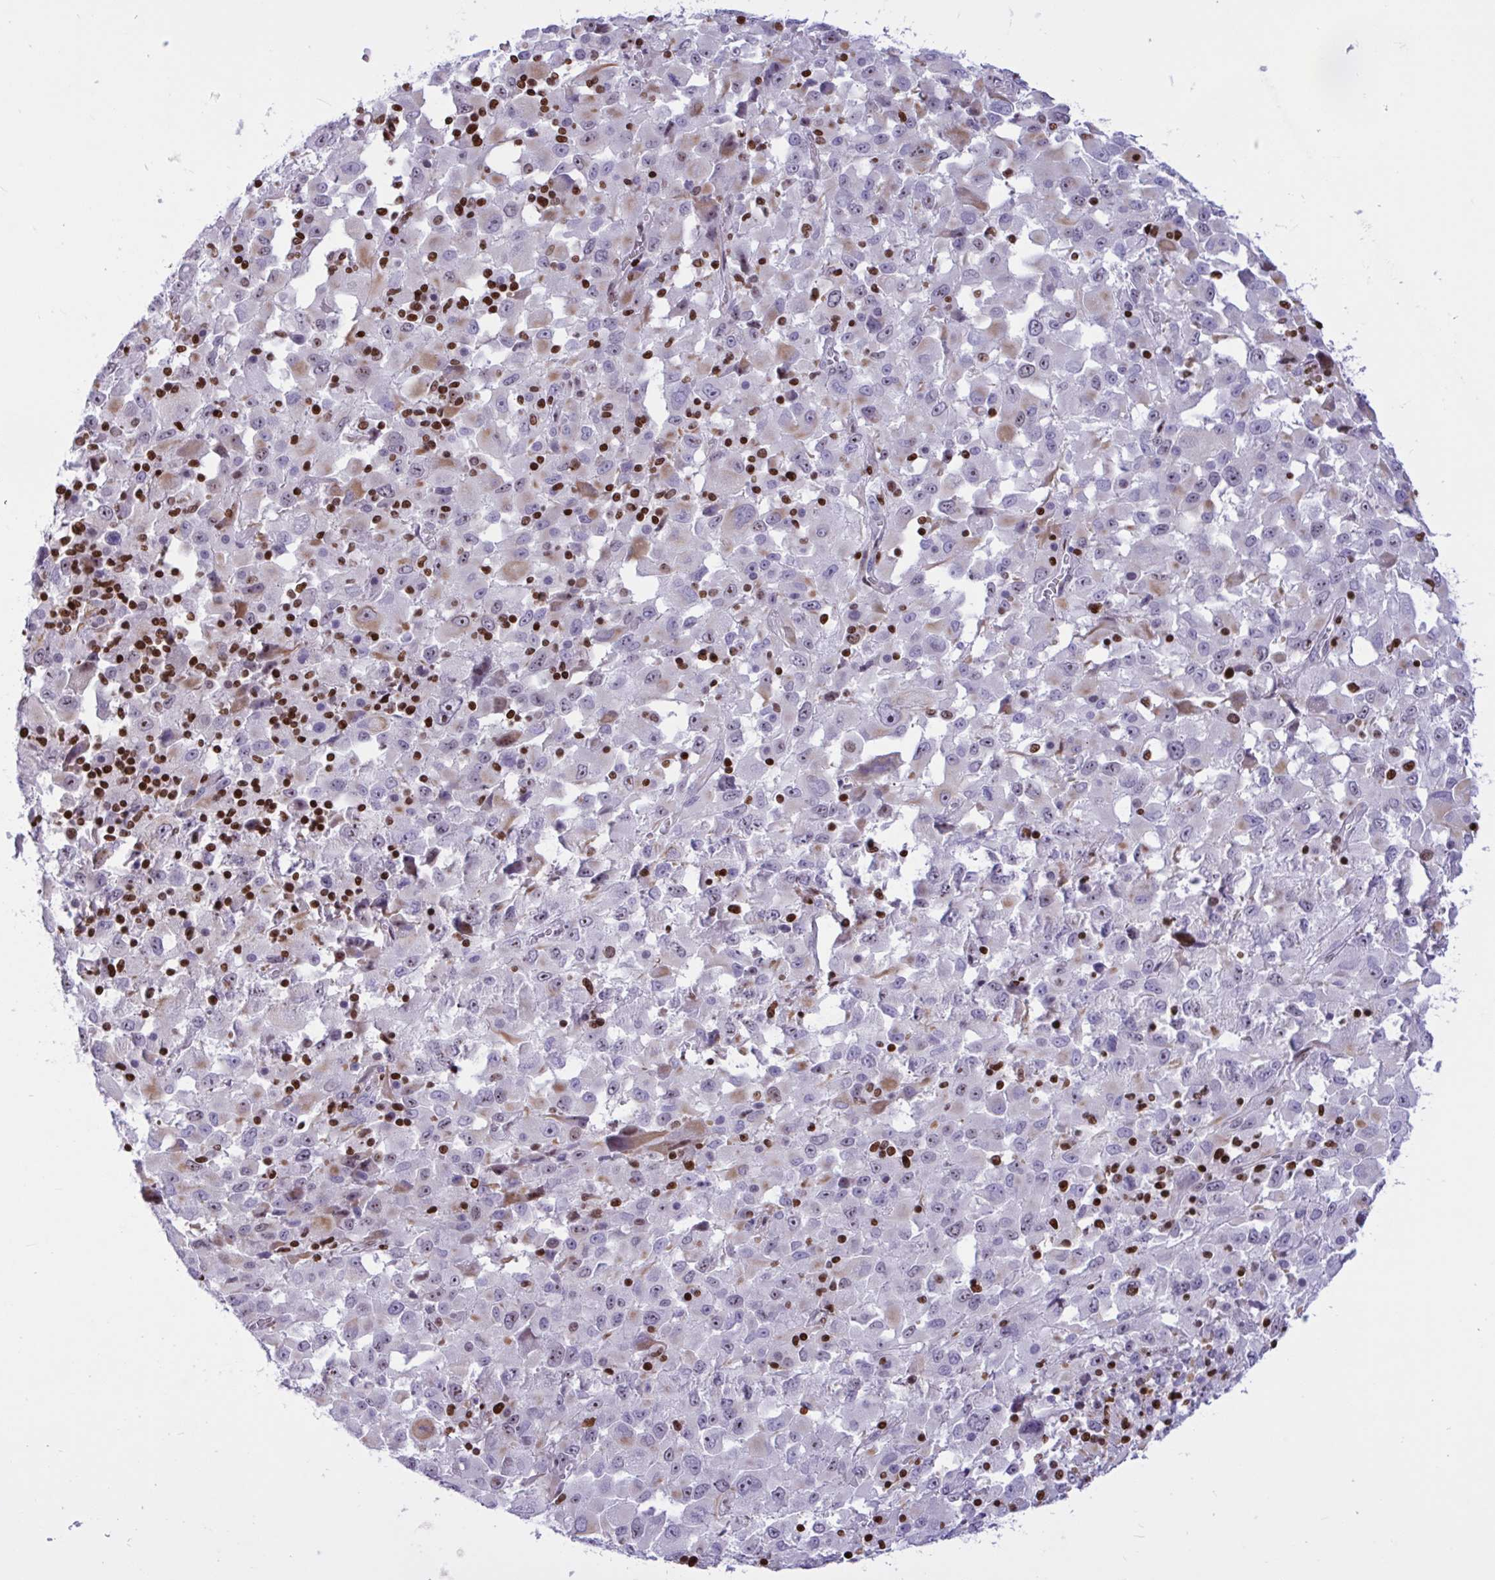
{"staining": {"intensity": "weak", "quantity": "<25%", "location": "cytoplasmic/membranous"}, "tissue": "melanoma", "cell_type": "Tumor cells", "image_type": "cancer", "snomed": [{"axis": "morphology", "description": "Malignant melanoma, Metastatic site"}, {"axis": "topography", "description": "Soft tissue"}], "caption": "IHC micrograph of neoplastic tissue: human malignant melanoma (metastatic site) stained with DAB exhibits no significant protein staining in tumor cells. (DAB immunohistochemistry (IHC) visualized using brightfield microscopy, high magnification).", "gene": "HMGB2", "patient": {"sex": "male", "age": 50}}